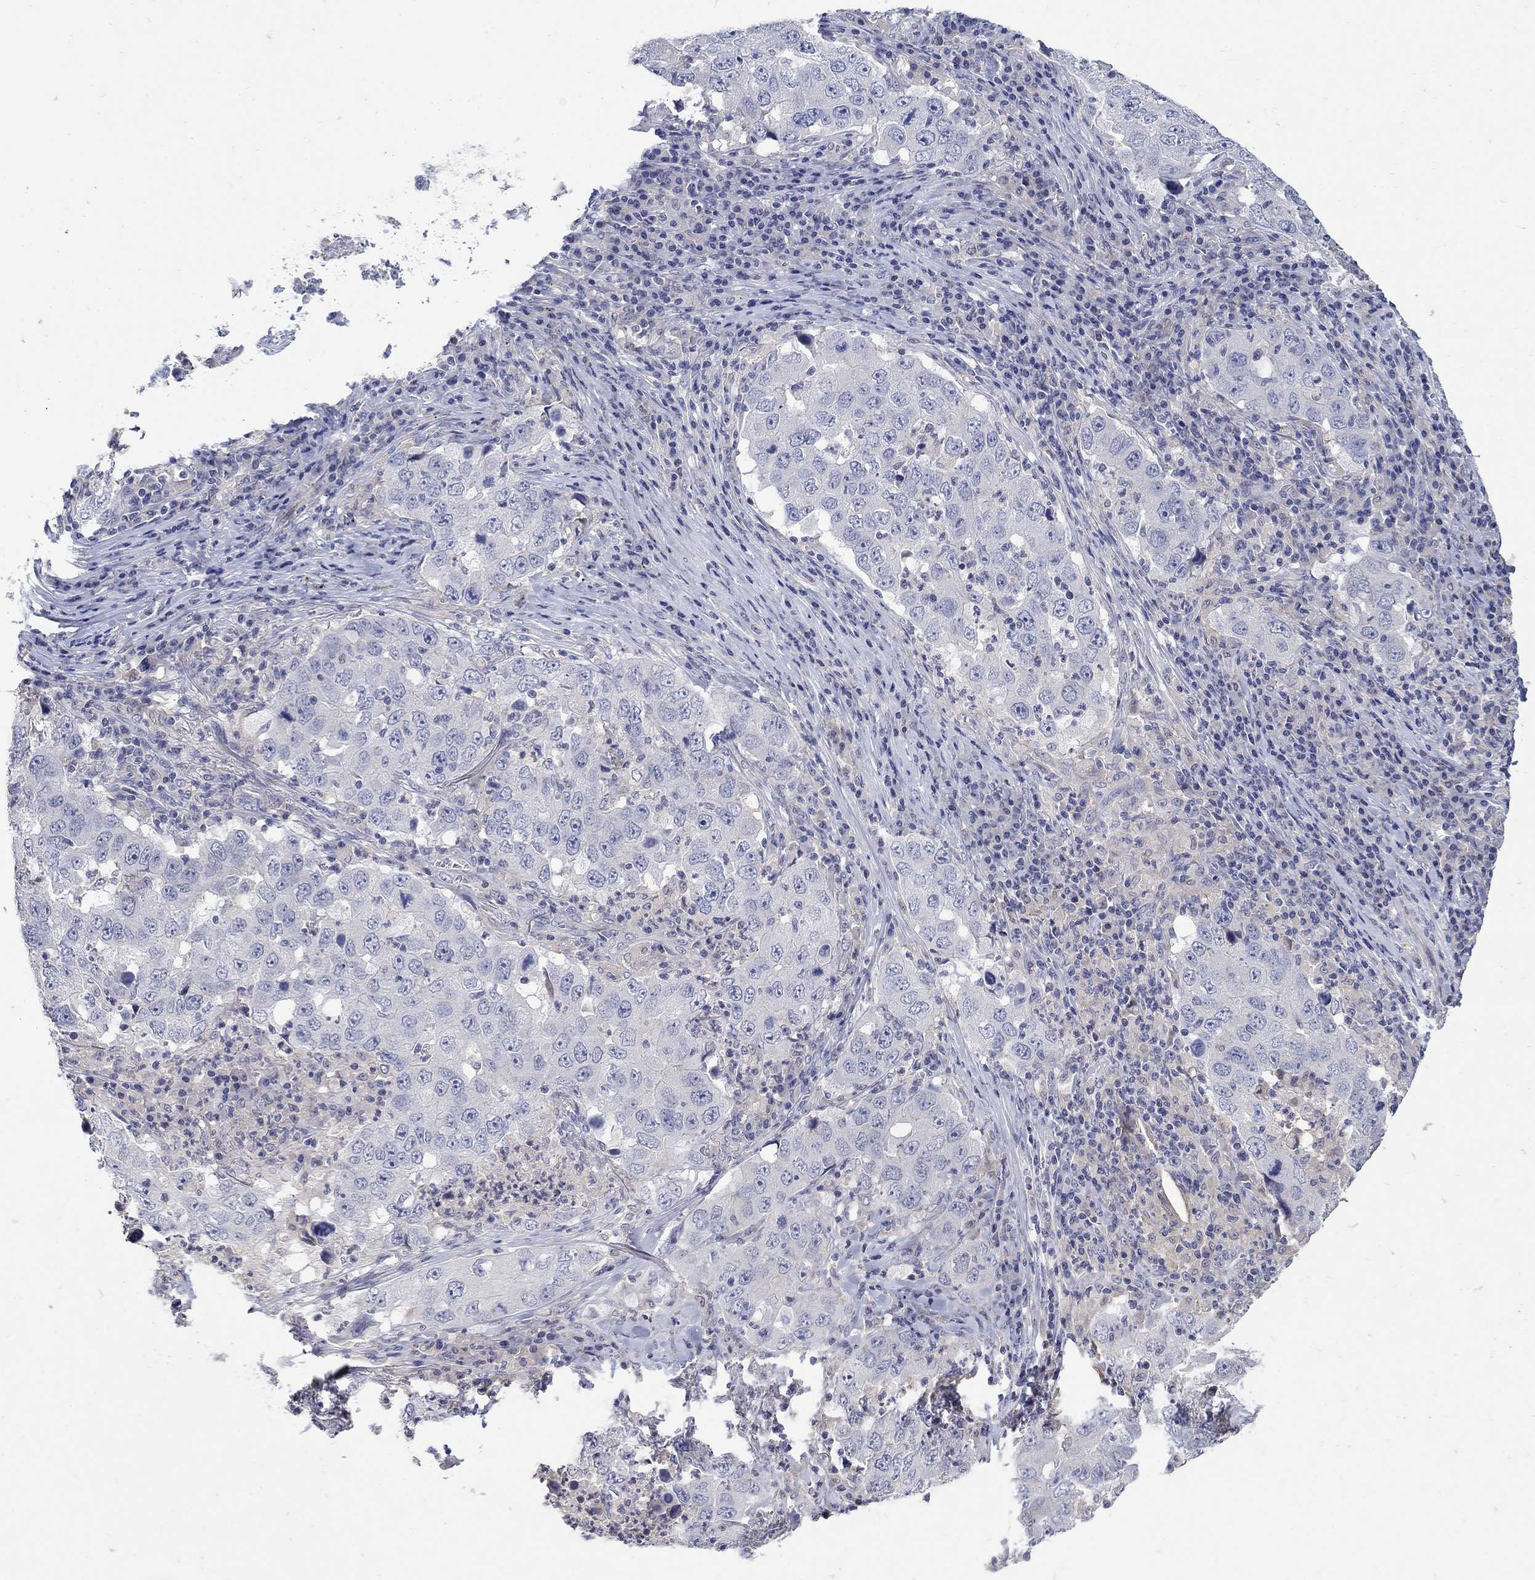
{"staining": {"intensity": "negative", "quantity": "none", "location": "none"}, "tissue": "lung cancer", "cell_type": "Tumor cells", "image_type": "cancer", "snomed": [{"axis": "morphology", "description": "Adenocarcinoma, NOS"}, {"axis": "topography", "description": "Lung"}], "caption": "Micrograph shows no protein positivity in tumor cells of adenocarcinoma (lung) tissue.", "gene": "CETN1", "patient": {"sex": "male", "age": 73}}